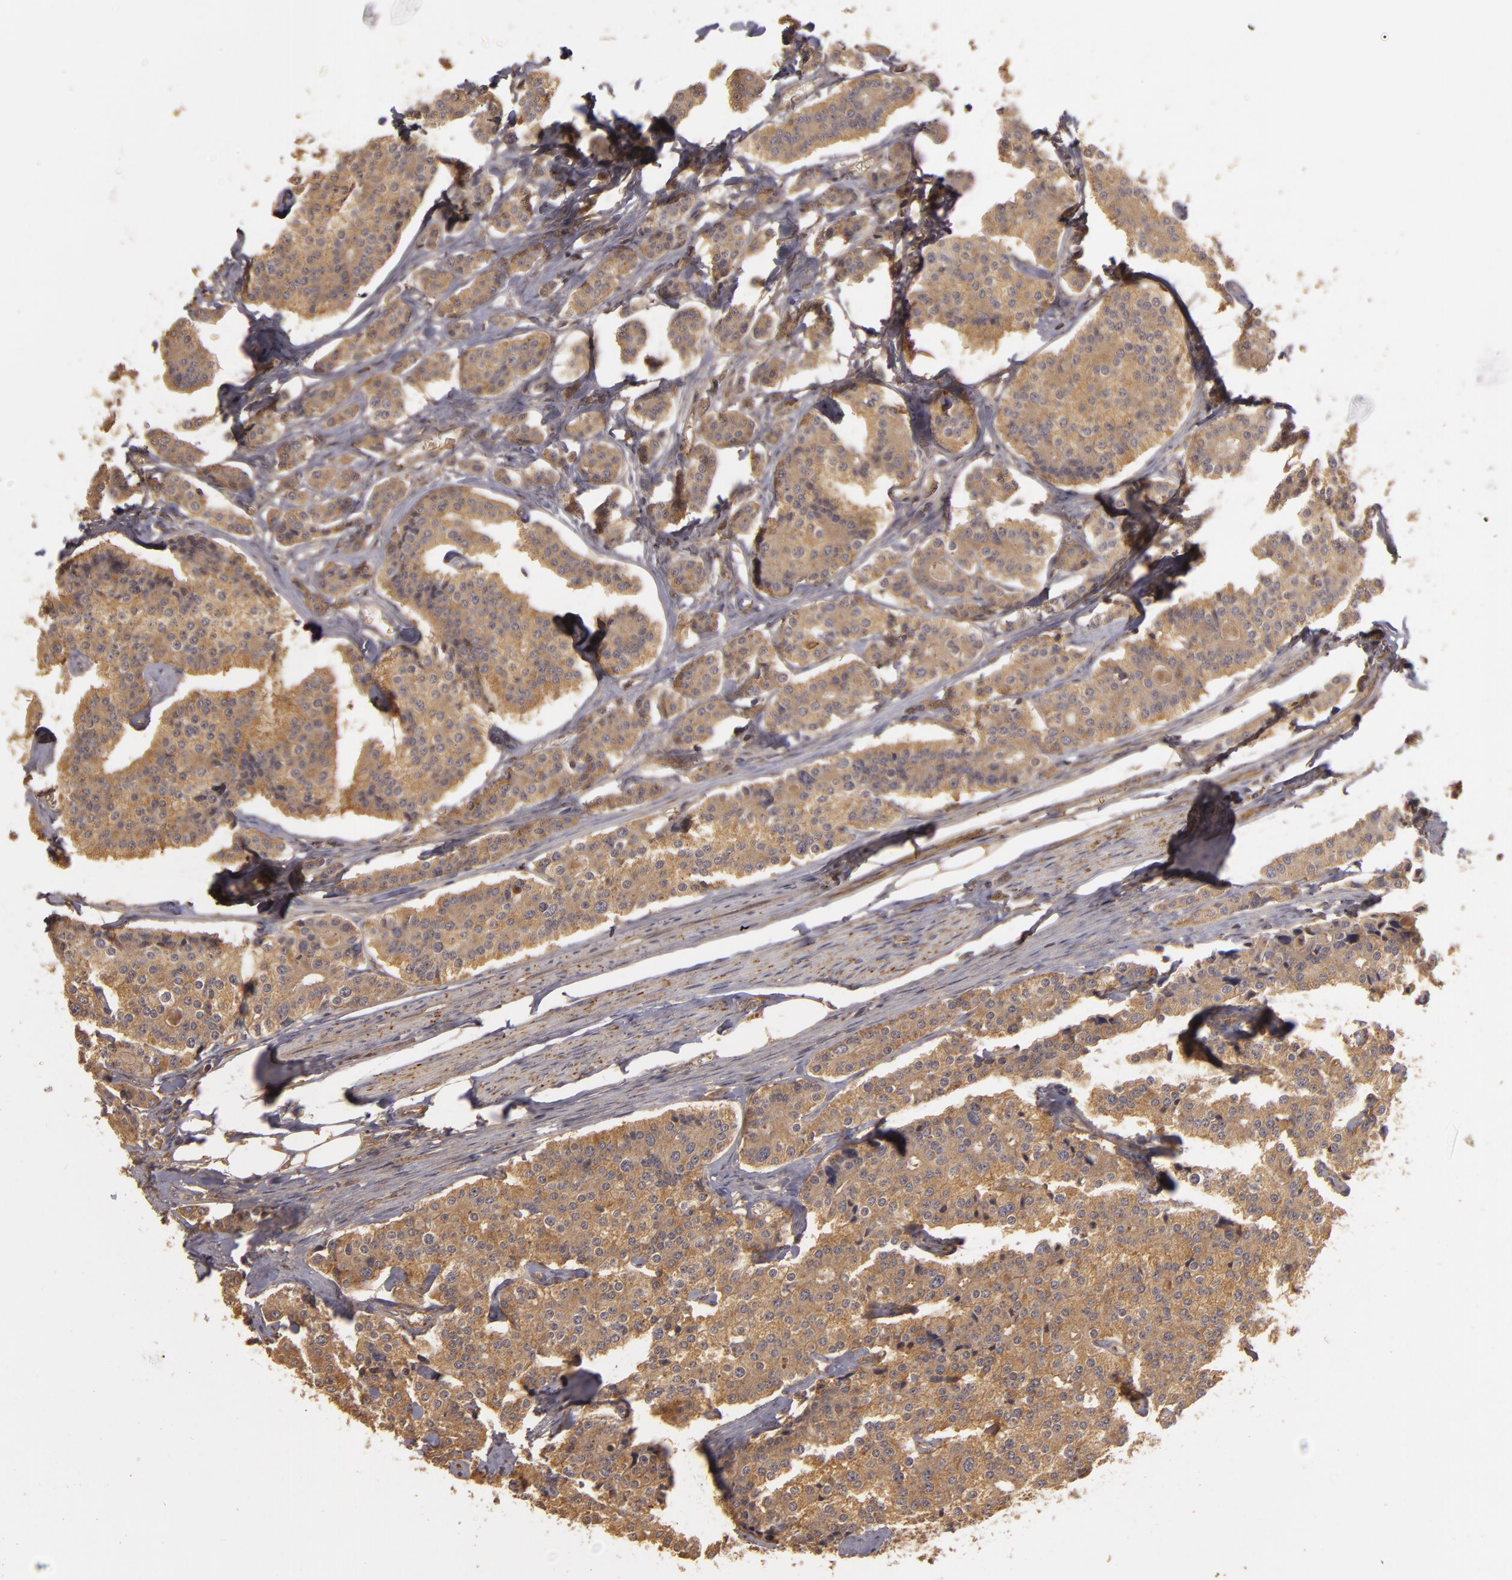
{"staining": {"intensity": "moderate", "quantity": ">75%", "location": "cytoplasmic/membranous"}, "tissue": "carcinoid", "cell_type": "Tumor cells", "image_type": "cancer", "snomed": [{"axis": "morphology", "description": "Carcinoid, malignant, NOS"}, {"axis": "topography", "description": "Small intestine"}], "caption": "Moderate cytoplasmic/membranous protein positivity is identified in approximately >75% of tumor cells in carcinoid (malignant).", "gene": "HRAS", "patient": {"sex": "male", "age": 63}}